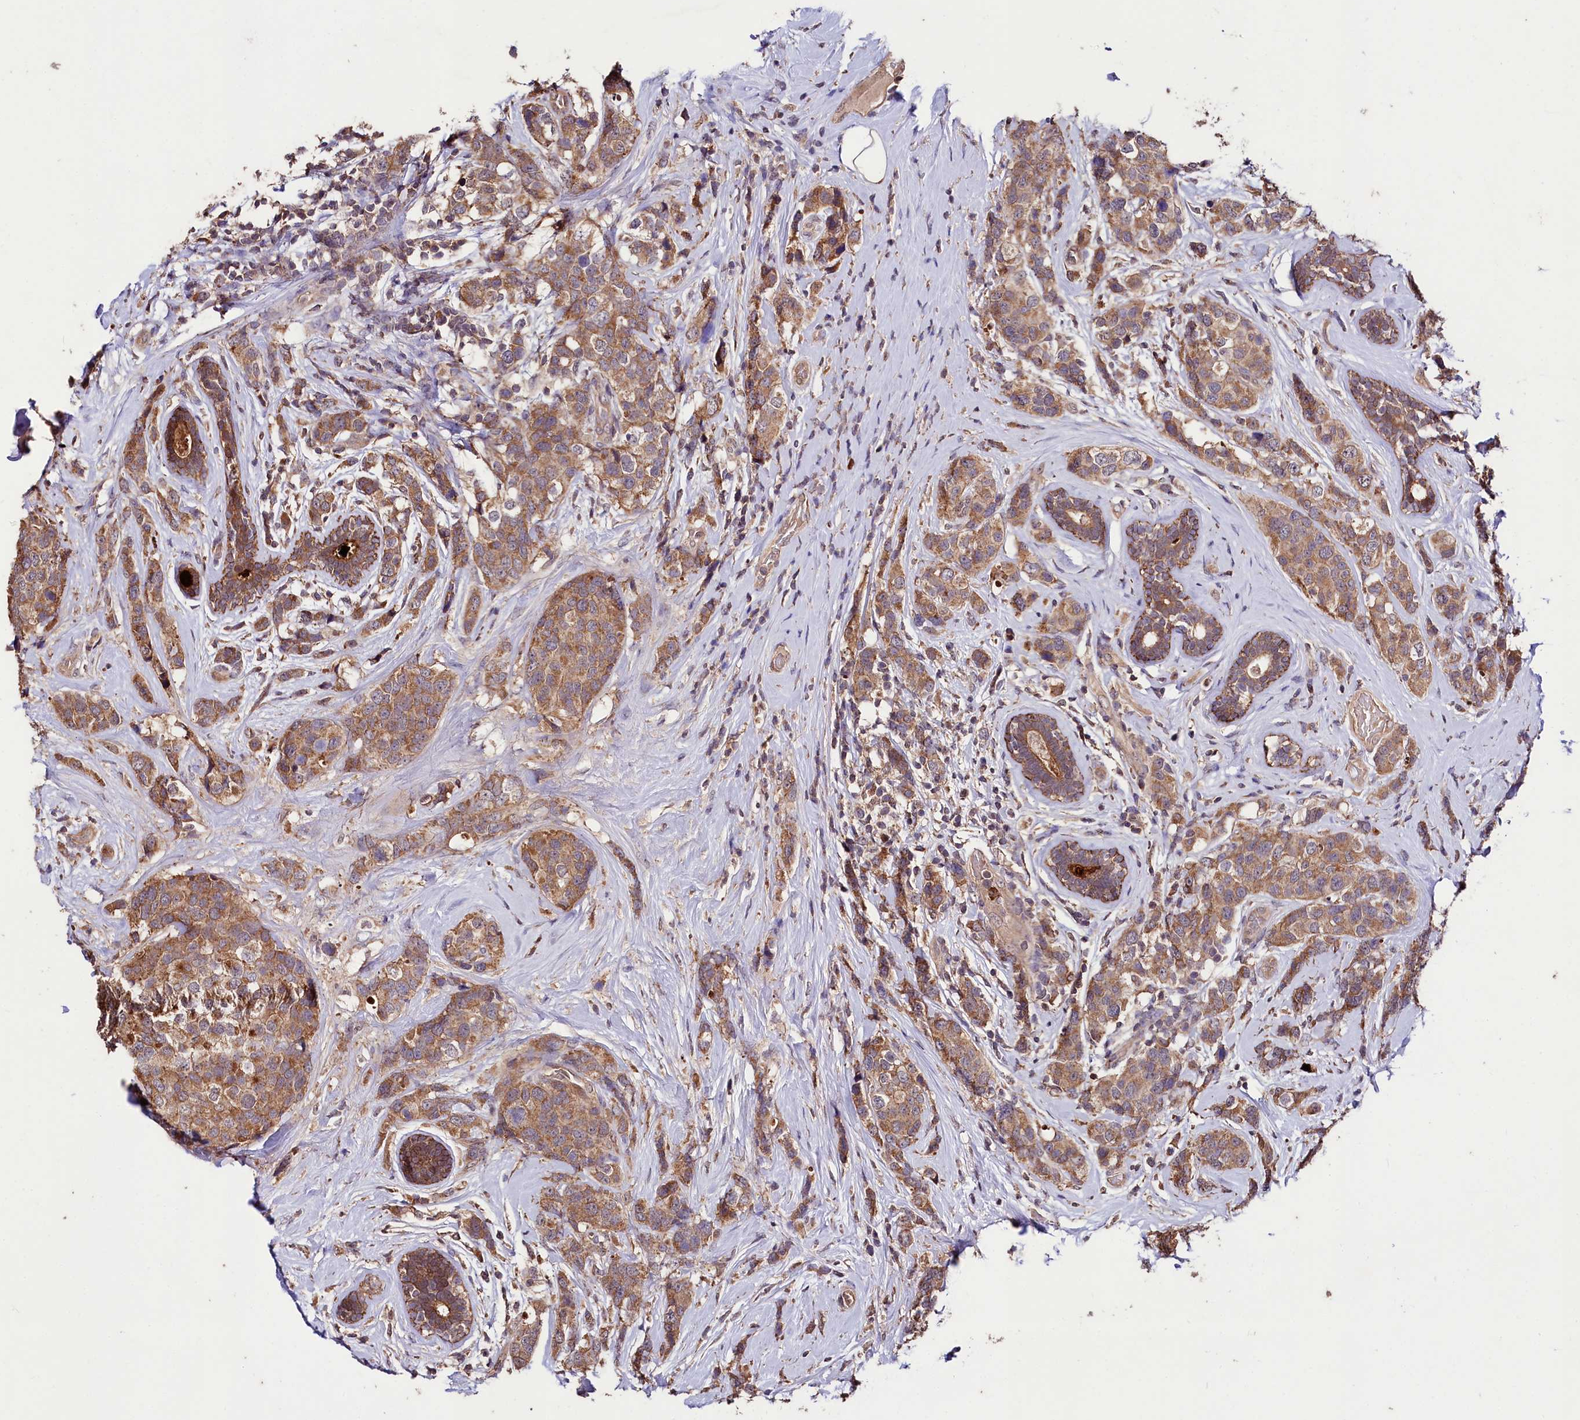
{"staining": {"intensity": "moderate", "quantity": ">75%", "location": "cytoplasmic/membranous"}, "tissue": "breast cancer", "cell_type": "Tumor cells", "image_type": "cancer", "snomed": [{"axis": "morphology", "description": "Lobular carcinoma"}, {"axis": "topography", "description": "Breast"}], "caption": "Immunohistochemistry of human lobular carcinoma (breast) exhibits medium levels of moderate cytoplasmic/membranous positivity in about >75% of tumor cells.", "gene": "KLRB1", "patient": {"sex": "female", "age": 59}}